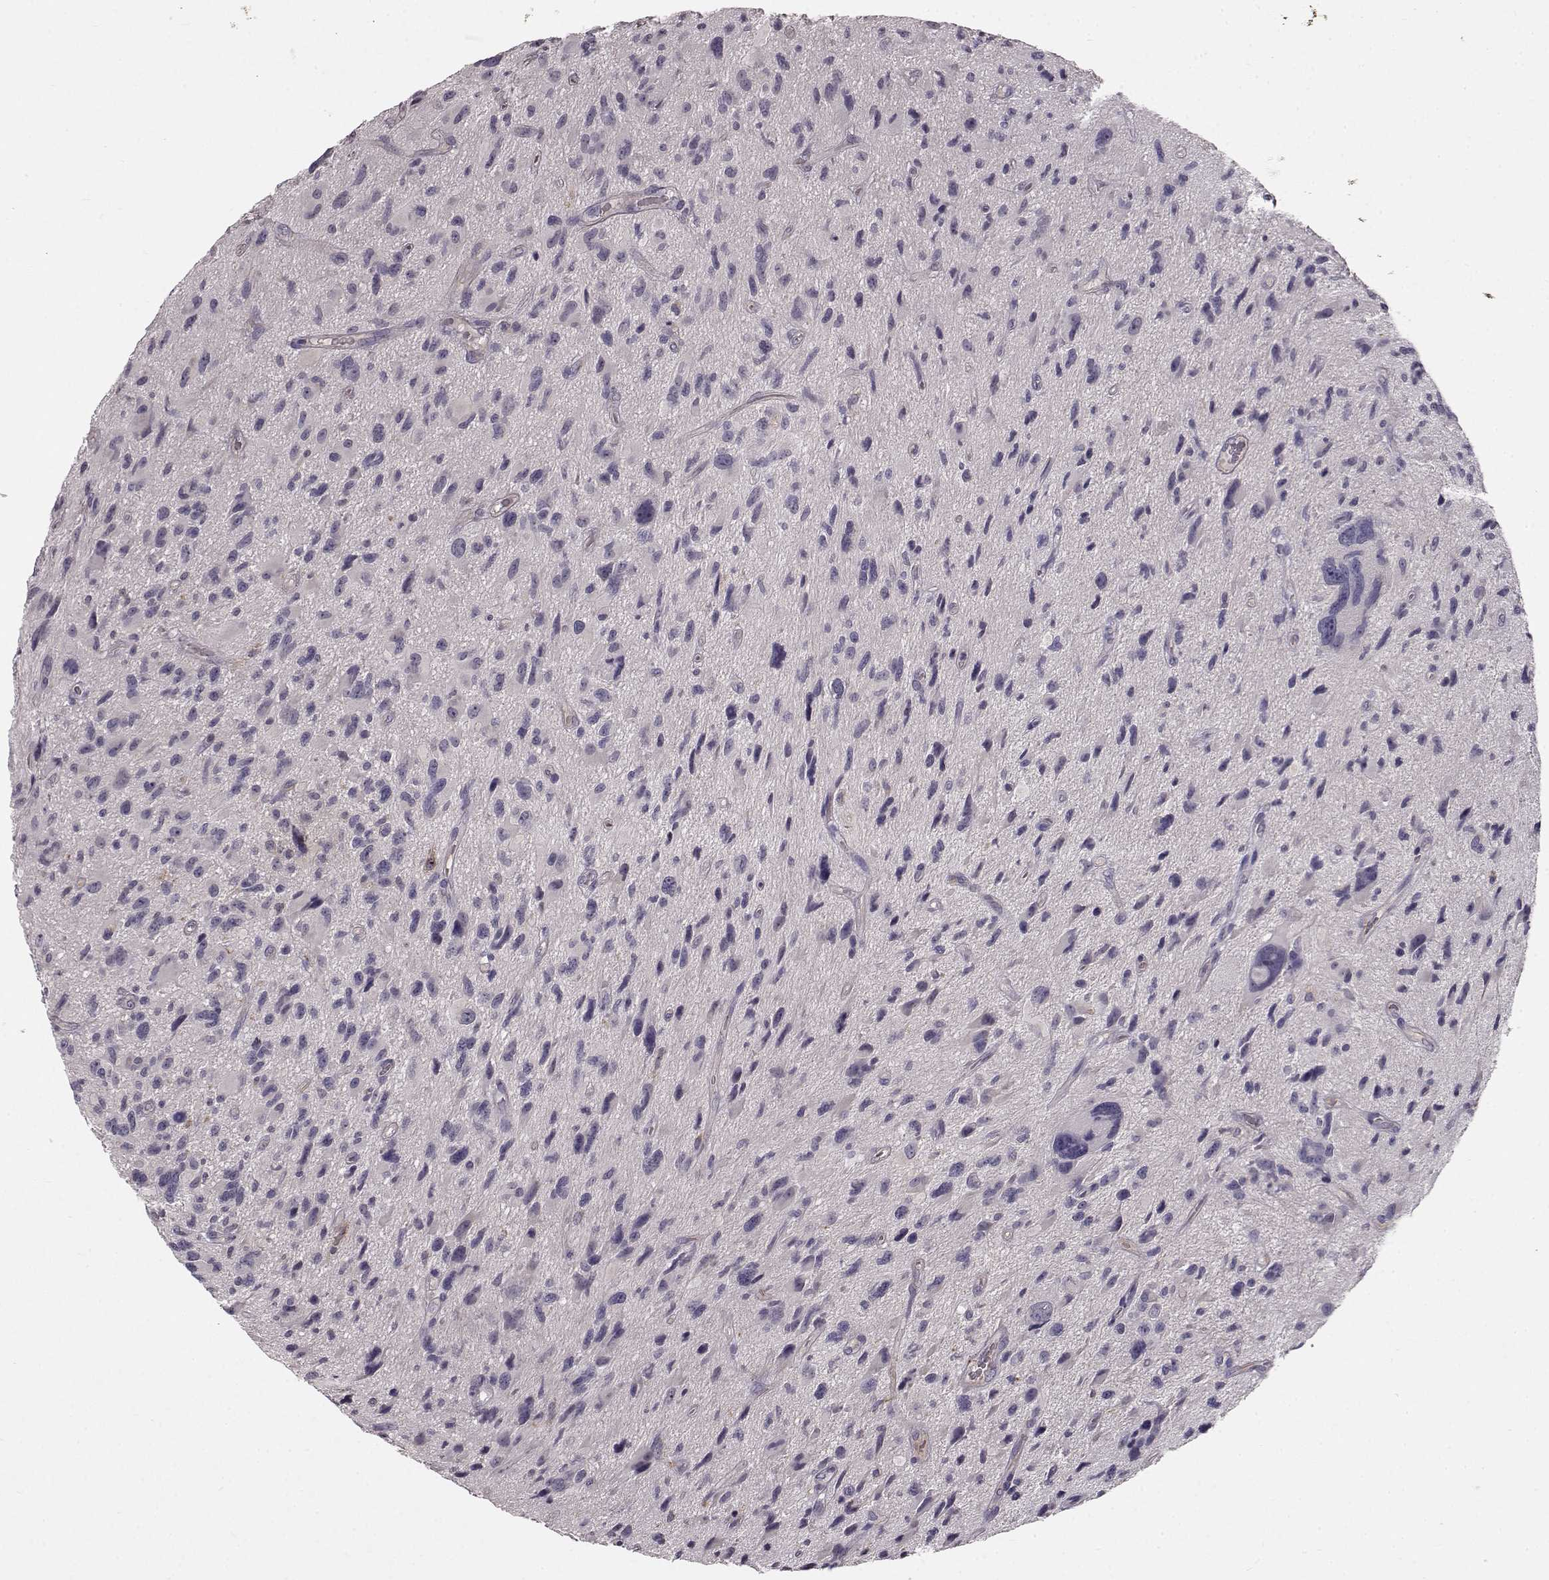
{"staining": {"intensity": "negative", "quantity": "none", "location": "none"}, "tissue": "glioma", "cell_type": "Tumor cells", "image_type": "cancer", "snomed": [{"axis": "morphology", "description": "Glioma, malignant, NOS"}, {"axis": "morphology", "description": "Glioma, malignant, High grade"}, {"axis": "topography", "description": "Brain"}], "caption": "This is an immunohistochemistry micrograph of human glioma (malignant). There is no positivity in tumor cells.", "gene": "CCNF", "patient": {"sex": "female", "age": 71}}